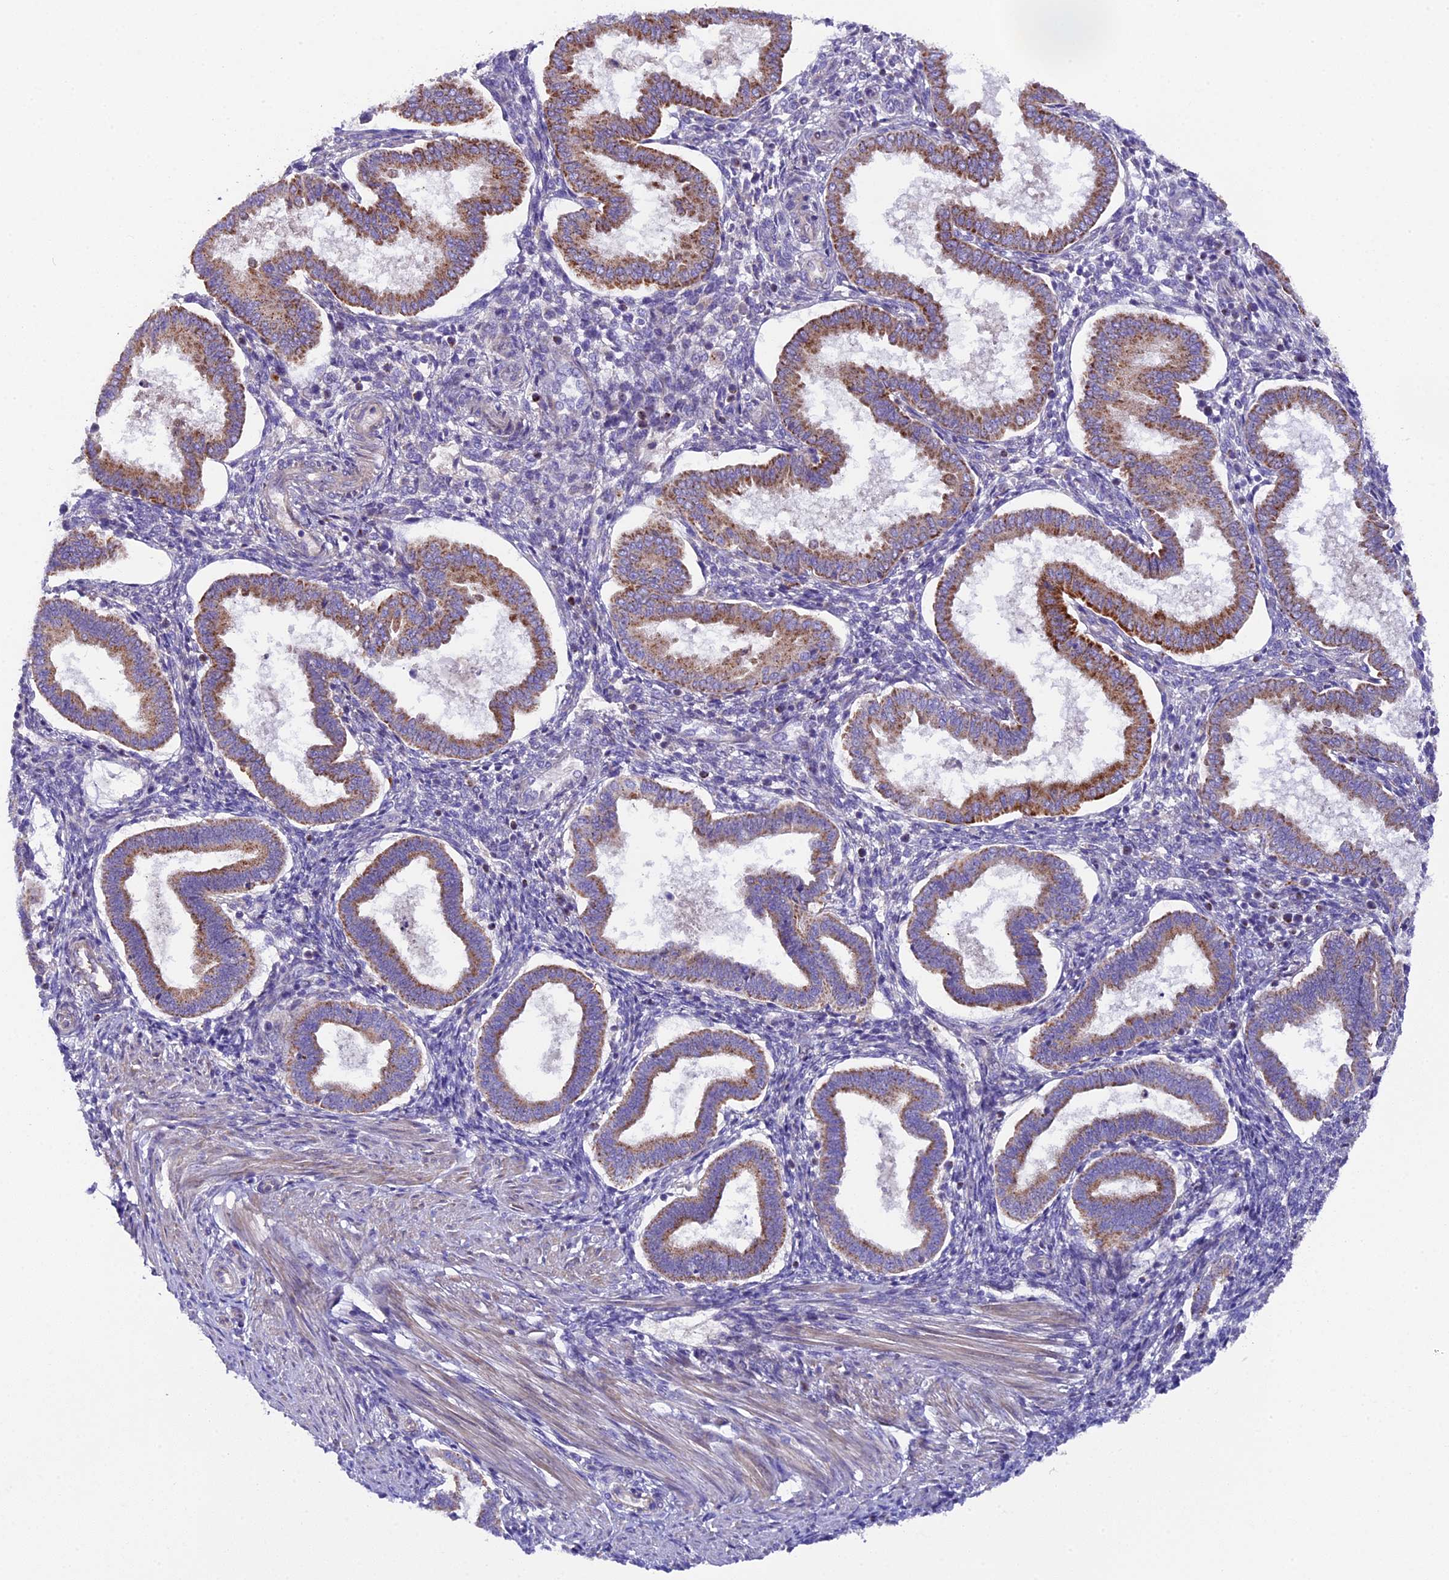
{"staining": {"intensity": "negative", "quantity": "none", "location": "none"}, "tissue": "endometrium", "cell_type": "Cells in endometrial stroma", "image_type": "normal", "snomed": [{"axis": "morphology", "description": "Normal tissue, NOS"}, {"axis": "topography", "description": "Endometrium"}], "caption": "The IHC micrograph has no significant expression in cells in endometrial stroma of endometrium.", "gene": "PIGU", "patient": {"sex": "female", "age": 24}}